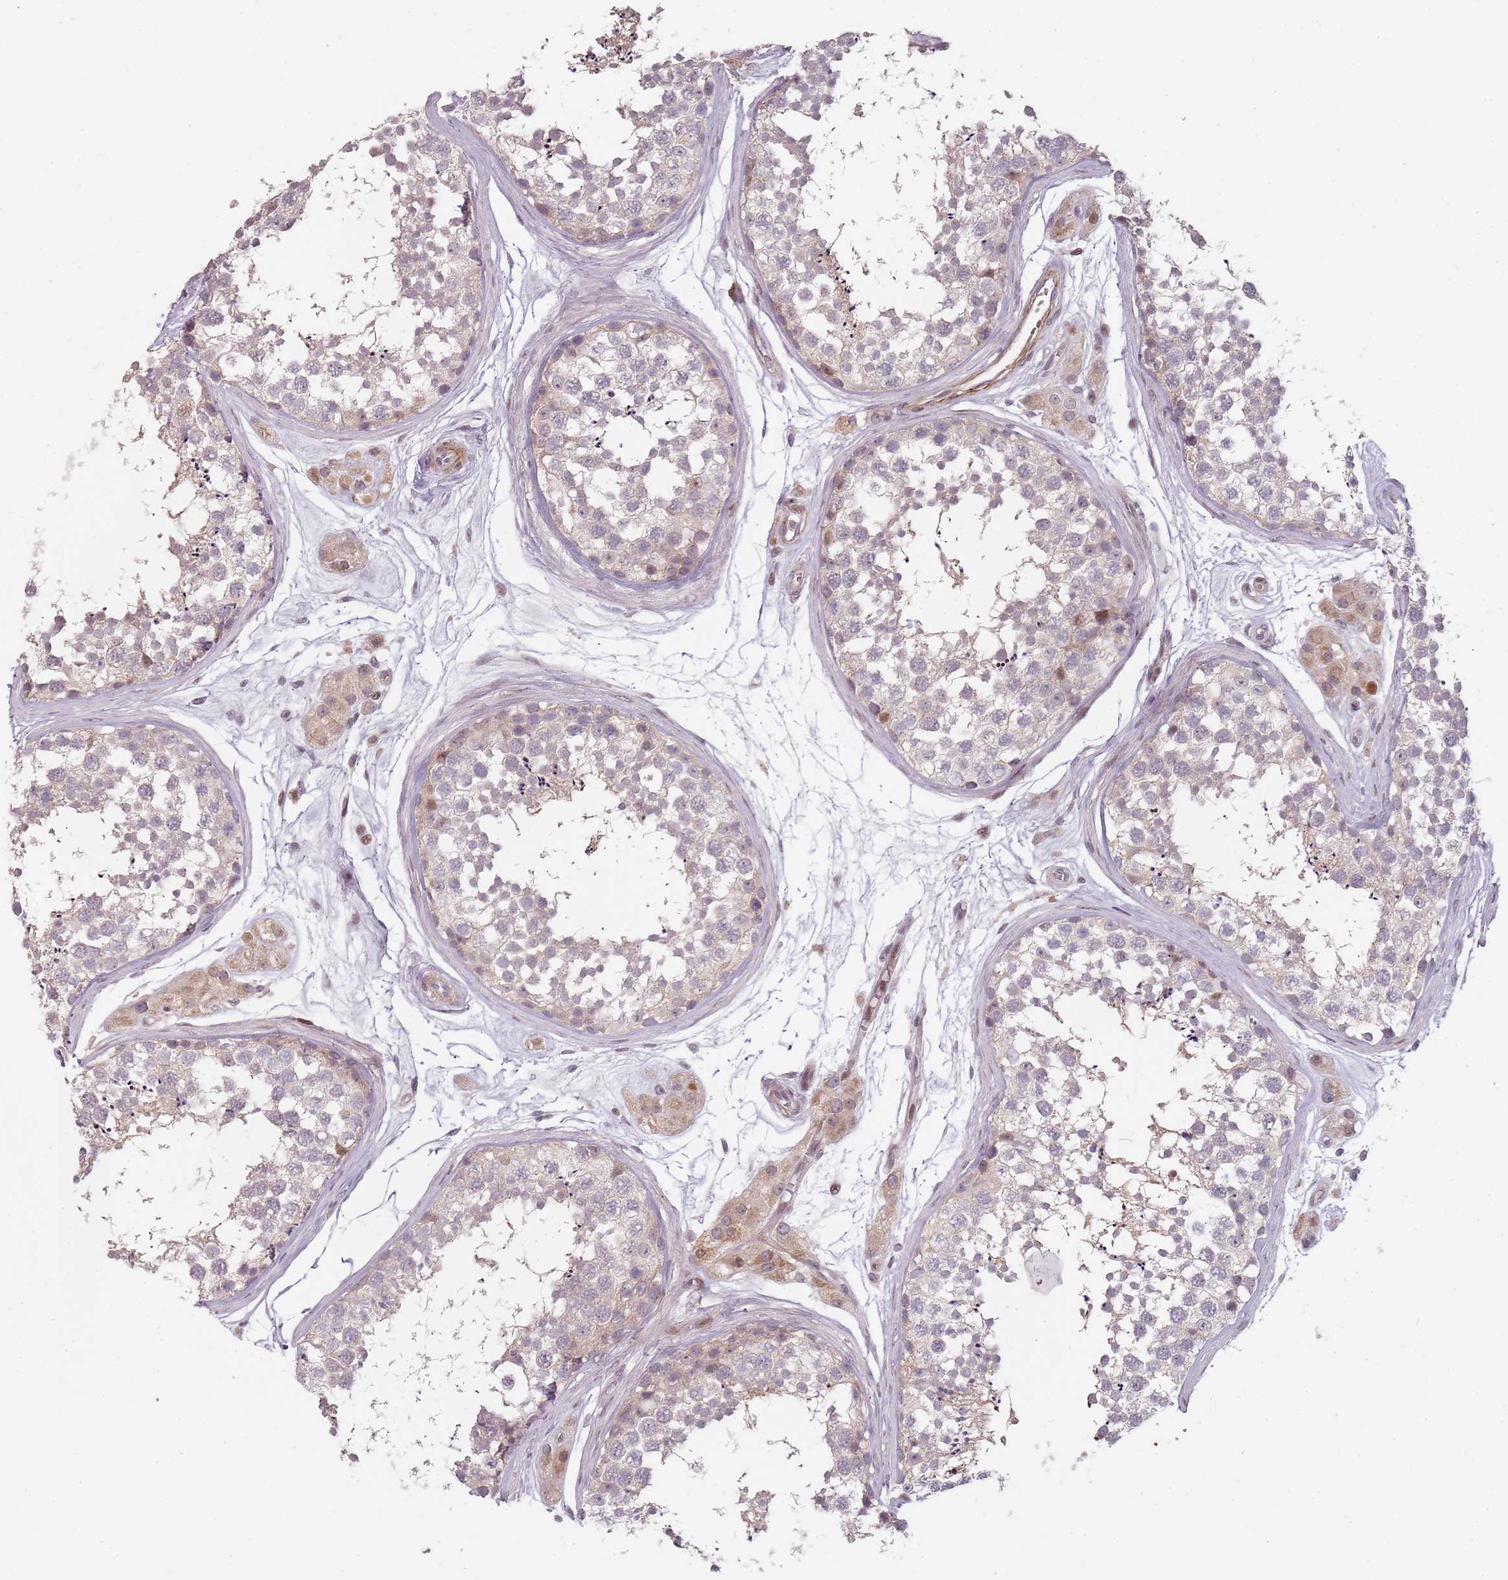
{"staining": {"intensity": "negative", "quantity": "none", "location": "none"}, "tissue": "testis", "cell_type": "Cells in seminiferous ducts", "image_type": "normal", "snomed": [{"axis": "morphology", "description": "Normal tissue, NOS"}, {"axis": "topography", "description": "Testis"}], "caption": "The photomicrograph shows no significant positivity in cells in seminiferous ducts of testis.", "gene": "RPS6KA2", "patient": {"sex": "male", "age": 56}}